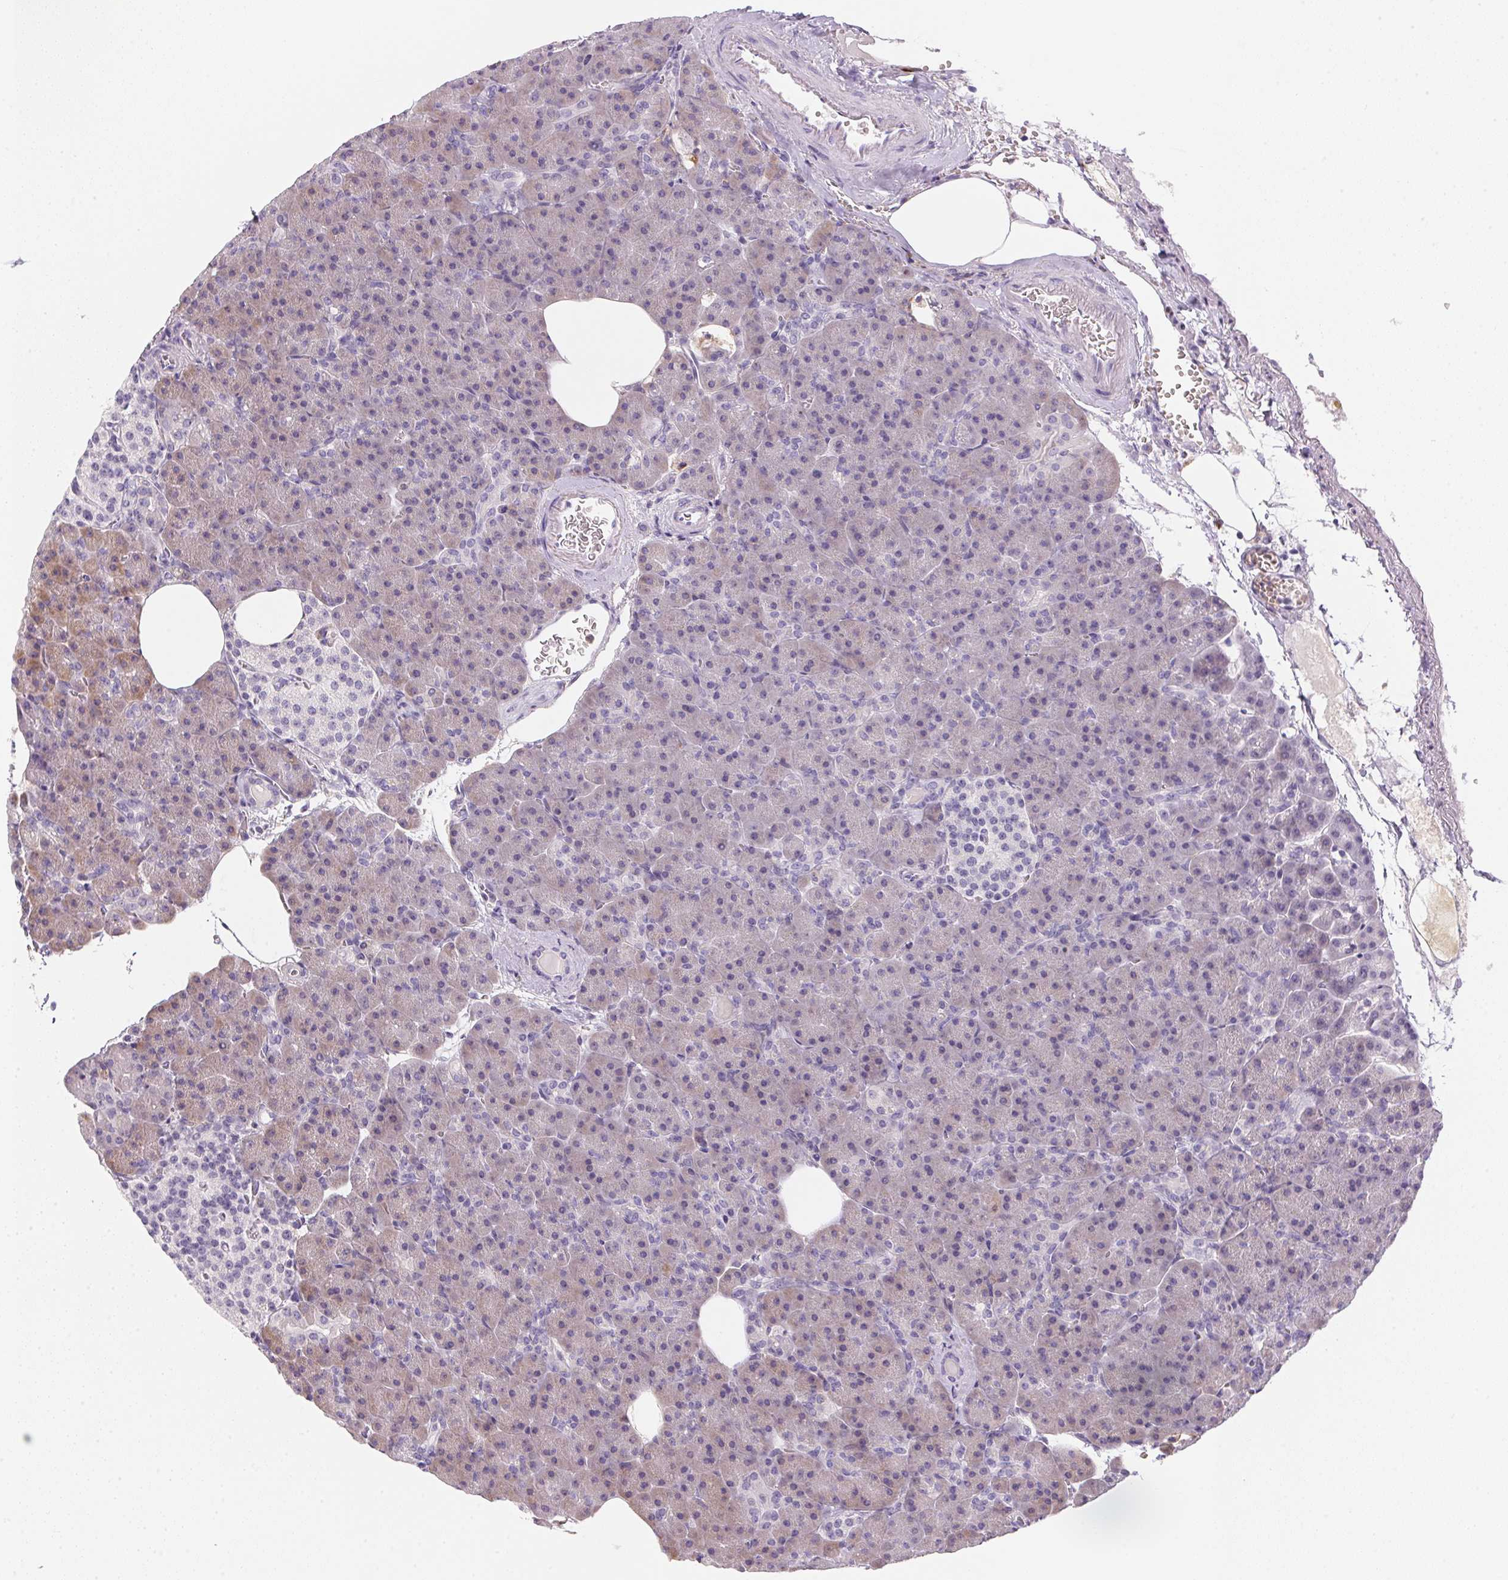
{"staining": {"intensity": "weak", "quantity": "<25%", "location": "cytoplasmic/membranous"}, "tissue": "pancreas", "cell_type": "Exocrine glandular cells", "image_type": "normal", "snomed": [{"axis": "morphology", "description": "Normal tissue, NOS"}, {"axis": "topography", "description": "Pancreas"}], "caption": "This is an immunohistochemistry (IHC) histopathology image of unremarkable pancreas. There is no staining in exocrine glandular cells.", "gene": "ECPAS", "patient": {"sex": "female", "age": 74}}